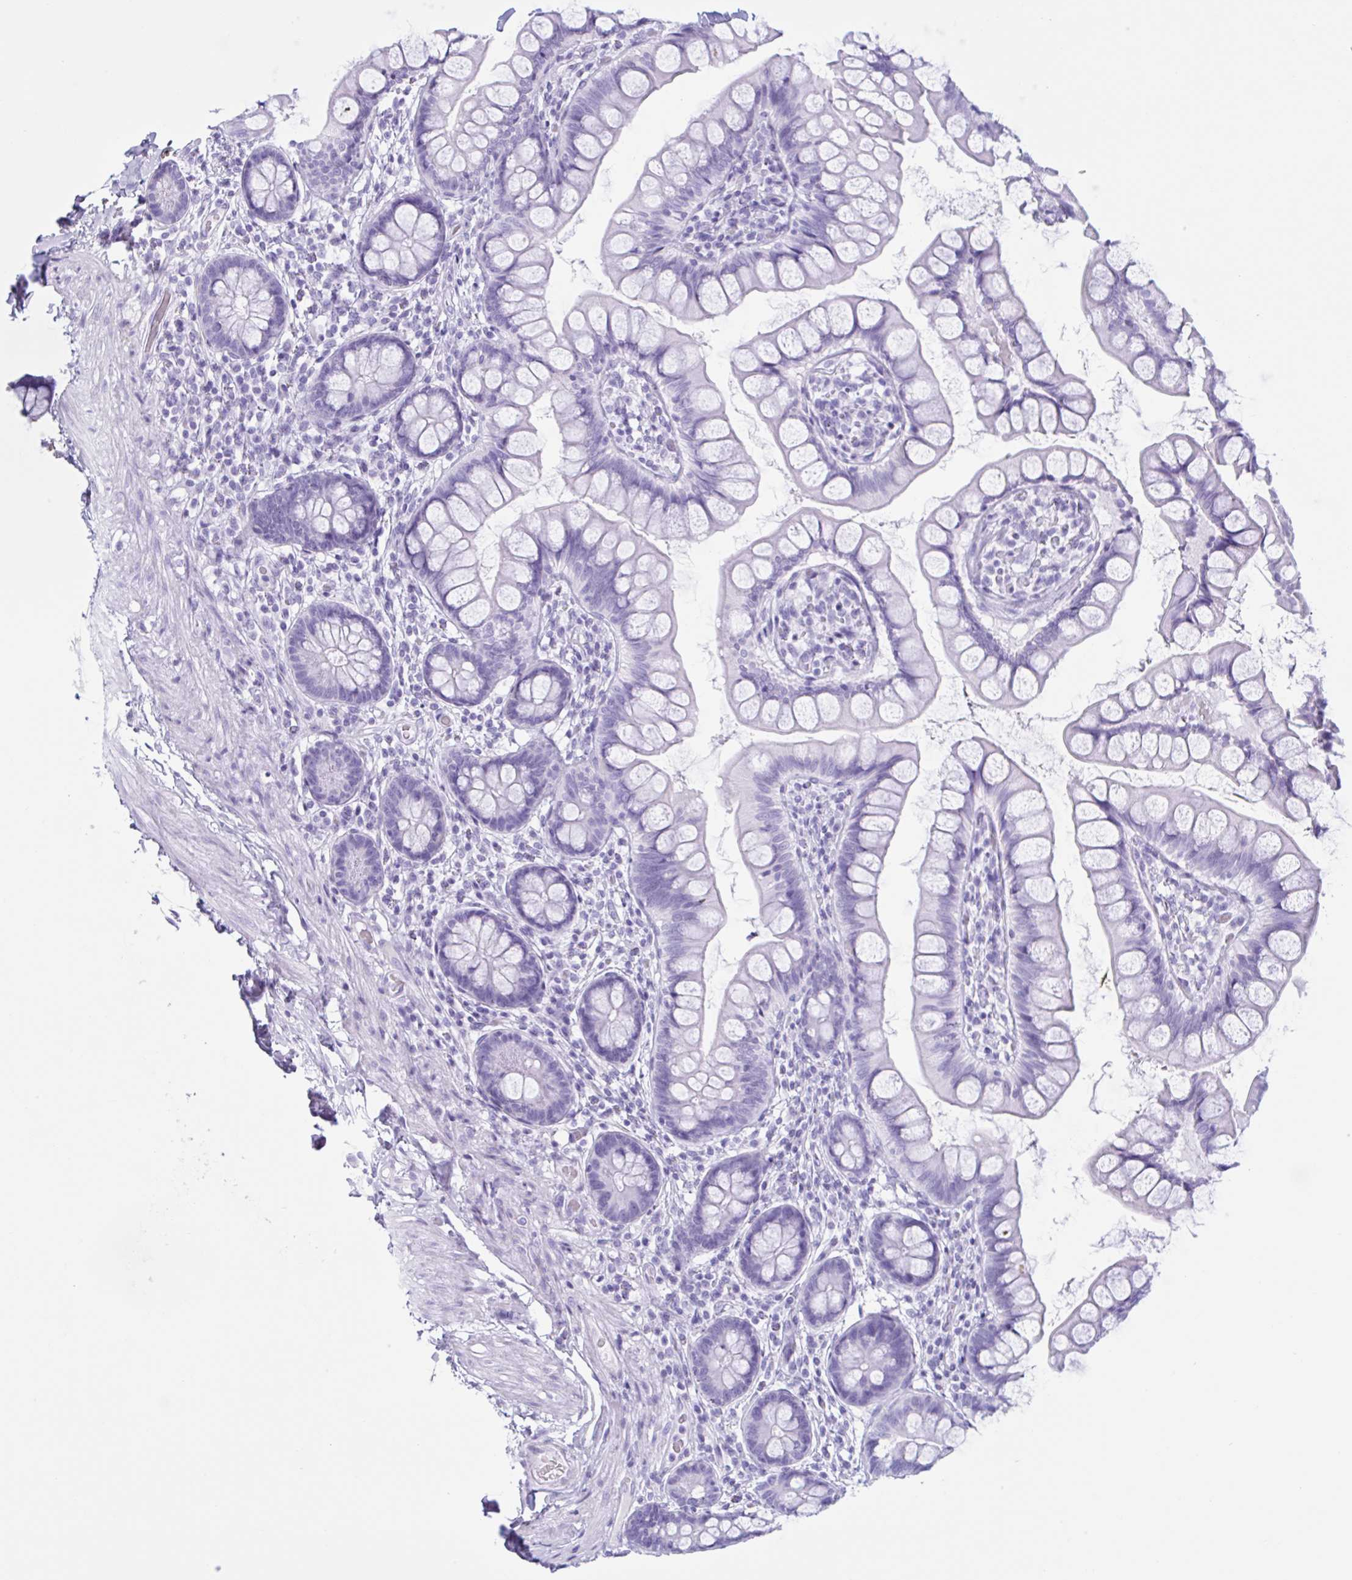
{"staining": {"intensity": "negative", "quantity": "none", "location": "none"}, "tissue": "small intestine", "cell_type": "Glandular cells", "image_type": "normal", "snomed": [{"axis": "morphology", "description": "Normal tissue, NOS"}, {"axis": "topography", "description": "Small intestine"}], "caption": "High magnification brightfield microscopy of benign small intestine stained with DAB (3,3'-diaminobenzidine) (brown) and counterstained with hematoxylin (blue): glandular cells show no significant staining. (DAB (3,3'-diaminobenzidine) immunohistochemistry (IHC) visualized using brightfield microscopy, high magnification).", "gene": "MRGPRG", "patient": {"sex": "male", "age": 70}}